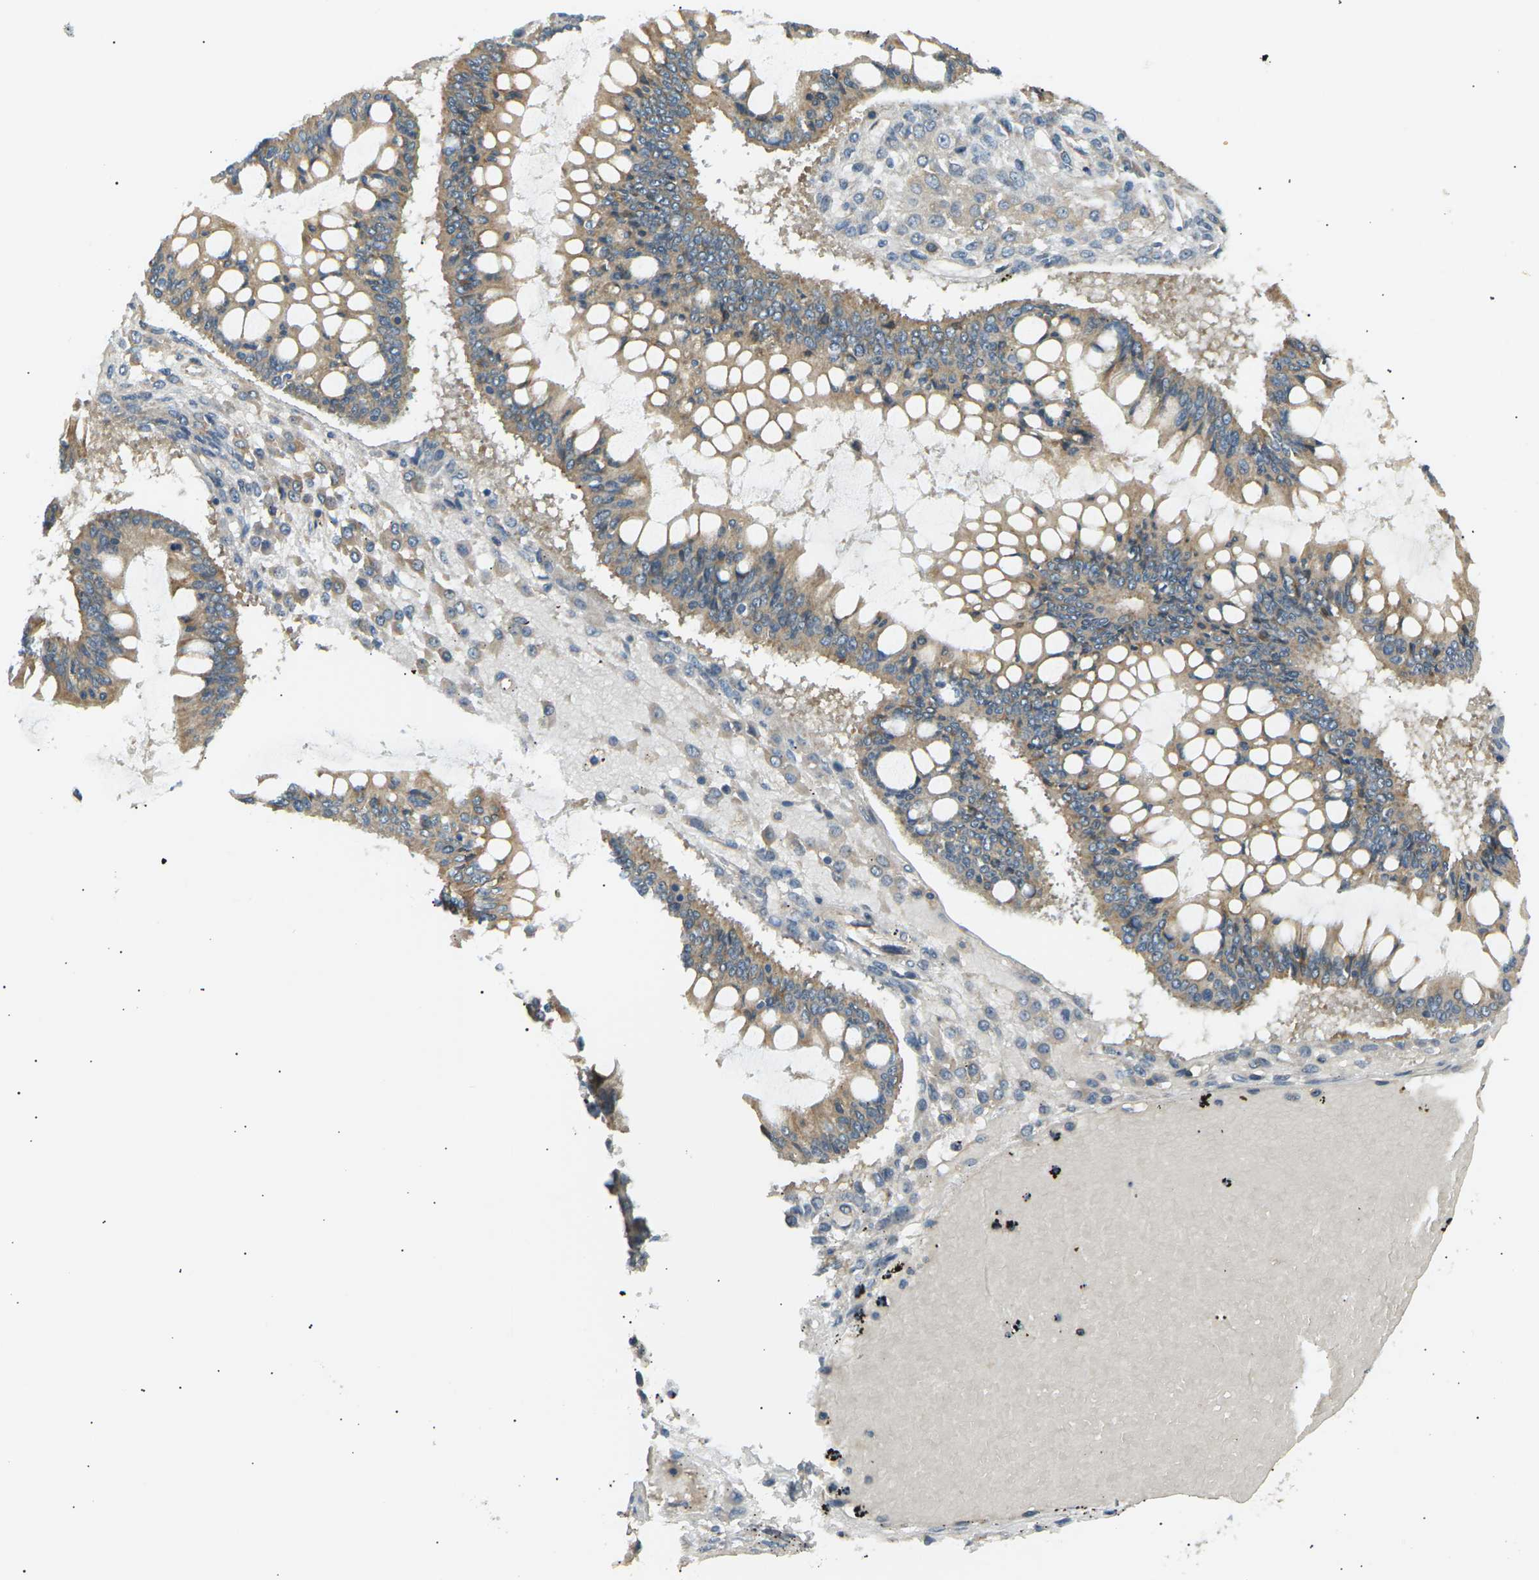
{"staining": {"intensity": "moderate", "quantity": ">75%", "location": "cytoplasmic/membranous"}, "tissue": "ovarian cancer", "cell_type": "Tumor cells", "image_type": "cancer", "snomed": [{"axis": "morphology", "description": "Cystadenocarcinoma, mucinous, NOS"}, {"axis": "topography", "description": "Ovary"}], "caption": "Ovarian cancer (mucinous cystadenocarcinoma) stained with immunohistochemistry (IHC) reveals moderate cytoplasmic/membranous expression in about >75% of tumor cells.", "gene": "TBC1D8", "patient": {"sex": "female", "age": 73}}